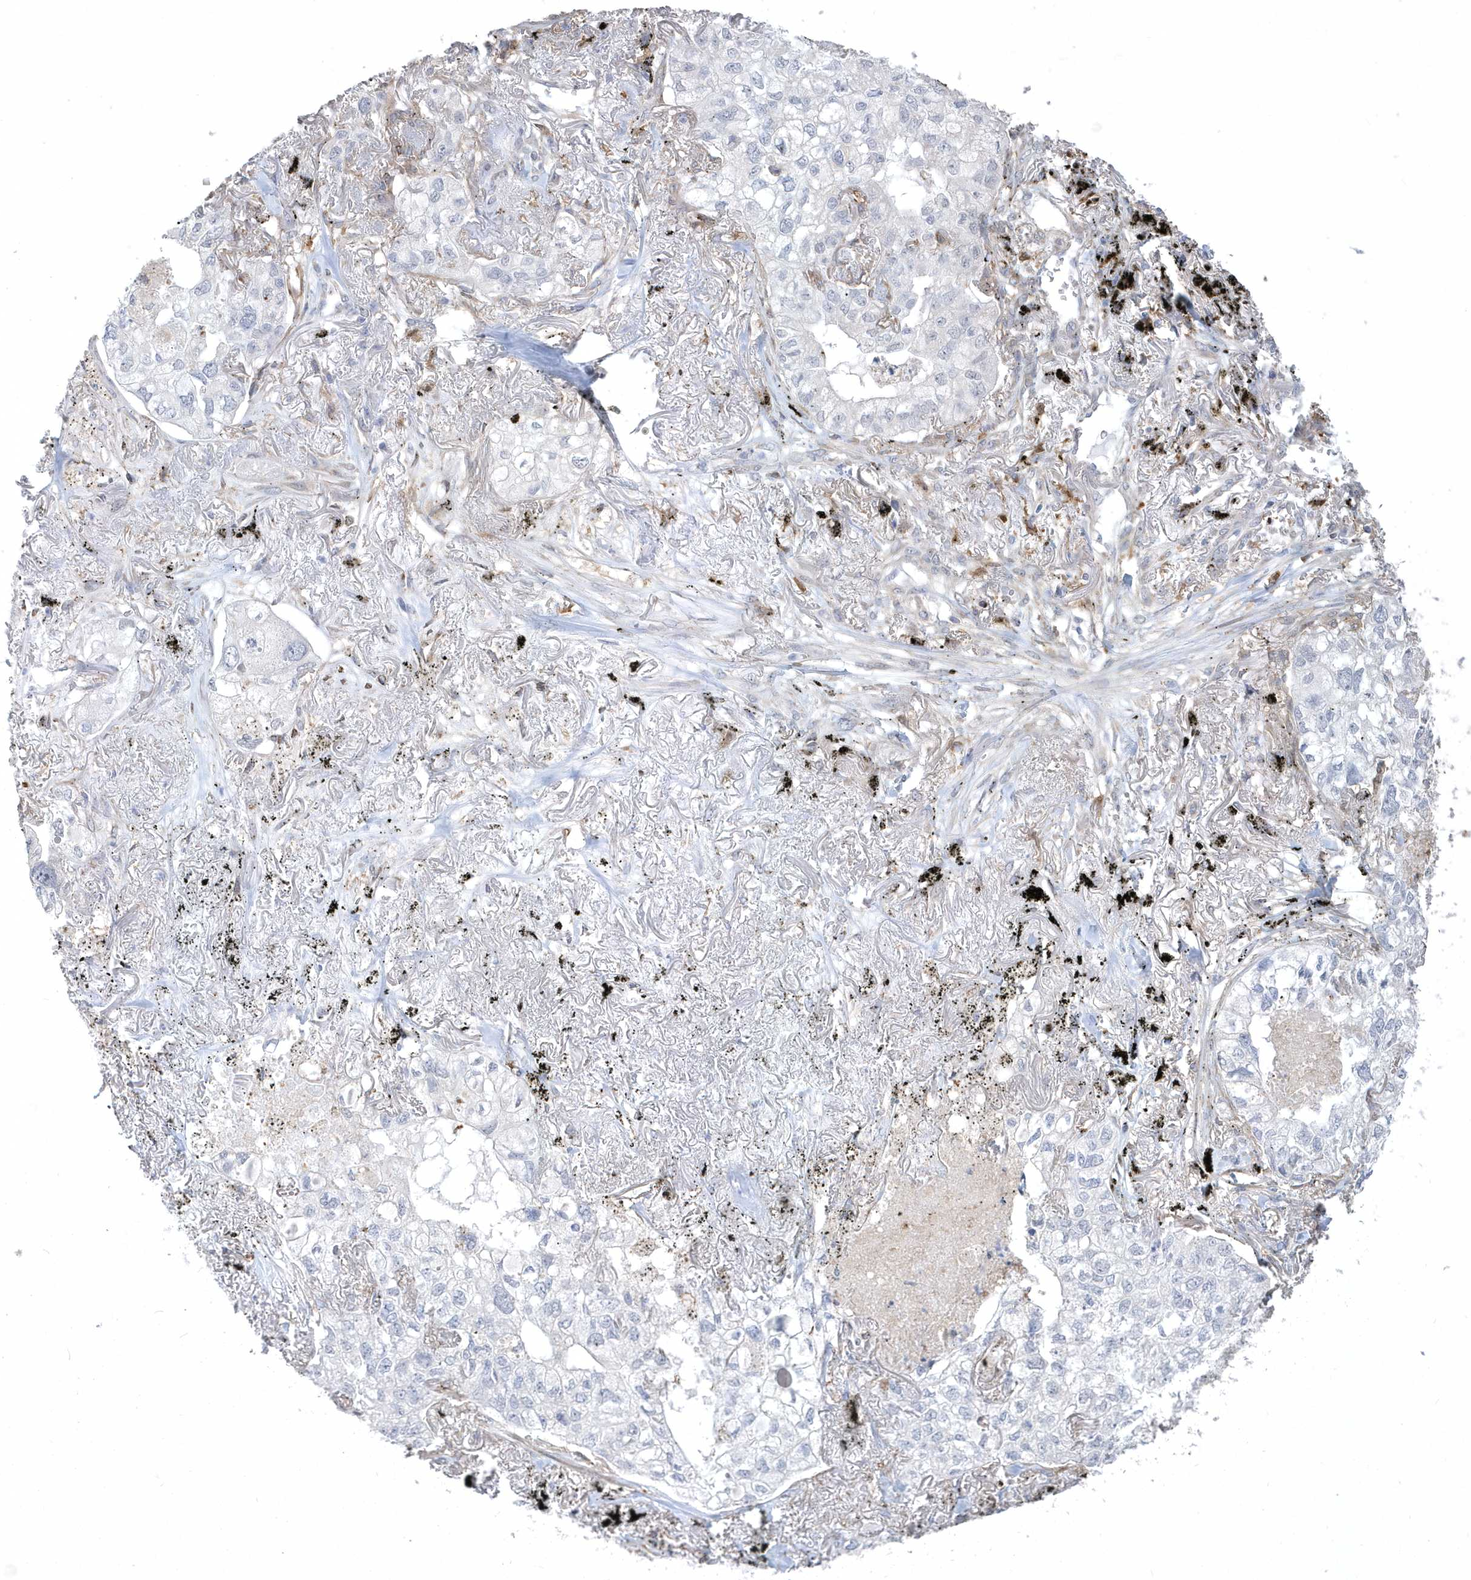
{"staining": {"intensity": "negative", "quantity": "none", "location": "none"}, "tissue": "lung cancer", "cell_type": "Tumor cells", "image_type": "cancer", "snomed": [{"axis": "morphology", "description": "Adenocarcinoma, NOS"}, {"axis": "topography", "description": "Lung"}], "caption": "Tumor cells show no significant expression in lung cancer (adenocarcinoma).", "gene": "TSPEAR", "patient": {"sex": "male", "age": 65}}